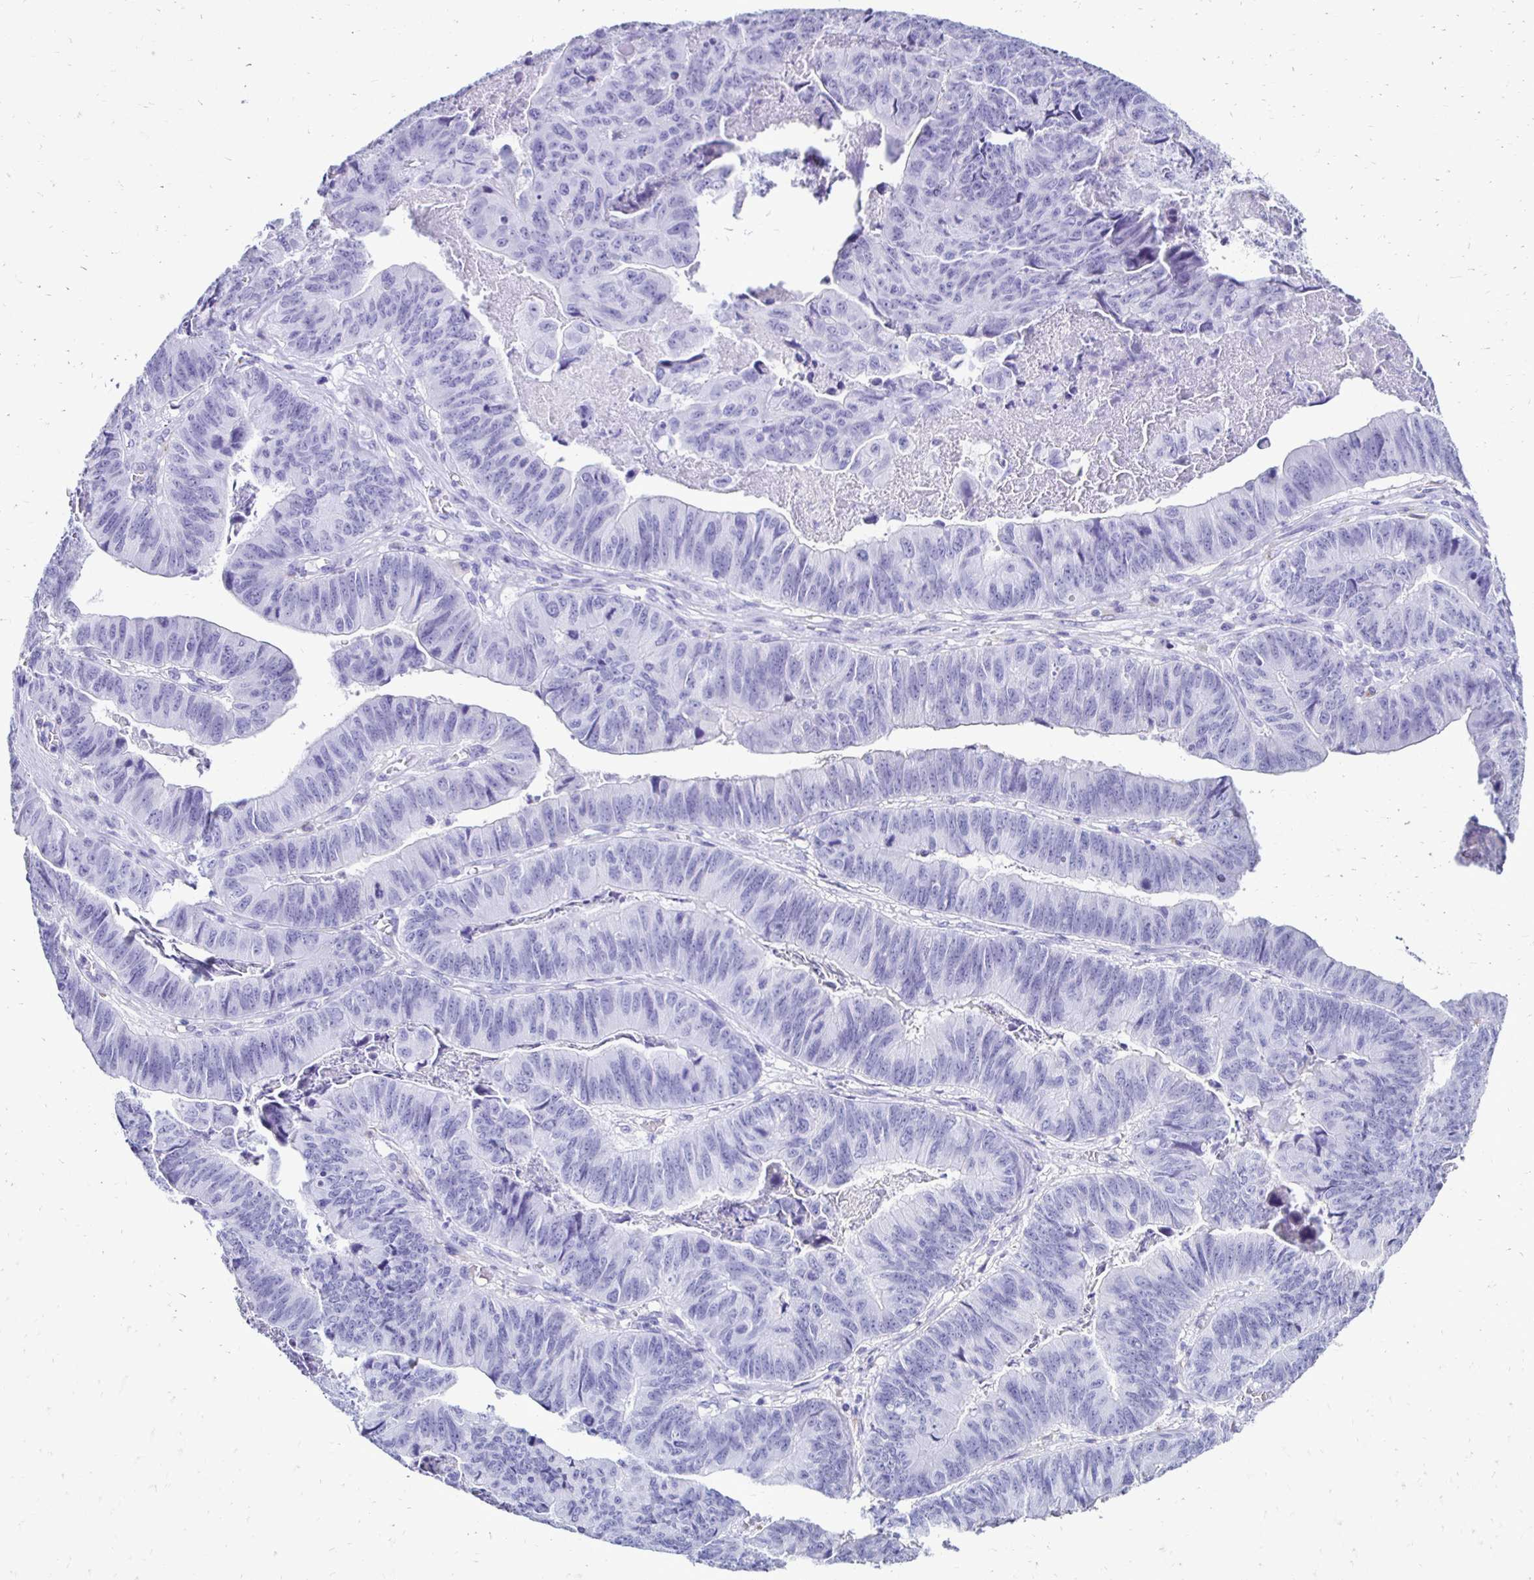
{"staining": {"intensity": "negative", "quantity": "none", "location": "none"}, "tissue": "stomach cancer", "cell_type": "Tumor cells", "image_type": "cancer", "snomed": [{"axis": "morphology", "description": "Adenocarcinoma, NOS"}, {"axis": "topography", "description": "Stomach, lower"}], "caption": "Tumor cells are negative for brown protein staining in stomach cancer (adenocarcinoma). (DAB (3,3'-diaminobenzidine) immunohistochemistry, high magnification).", "gene": "CST5", "patient": {"sex": "male", "age": 77}}